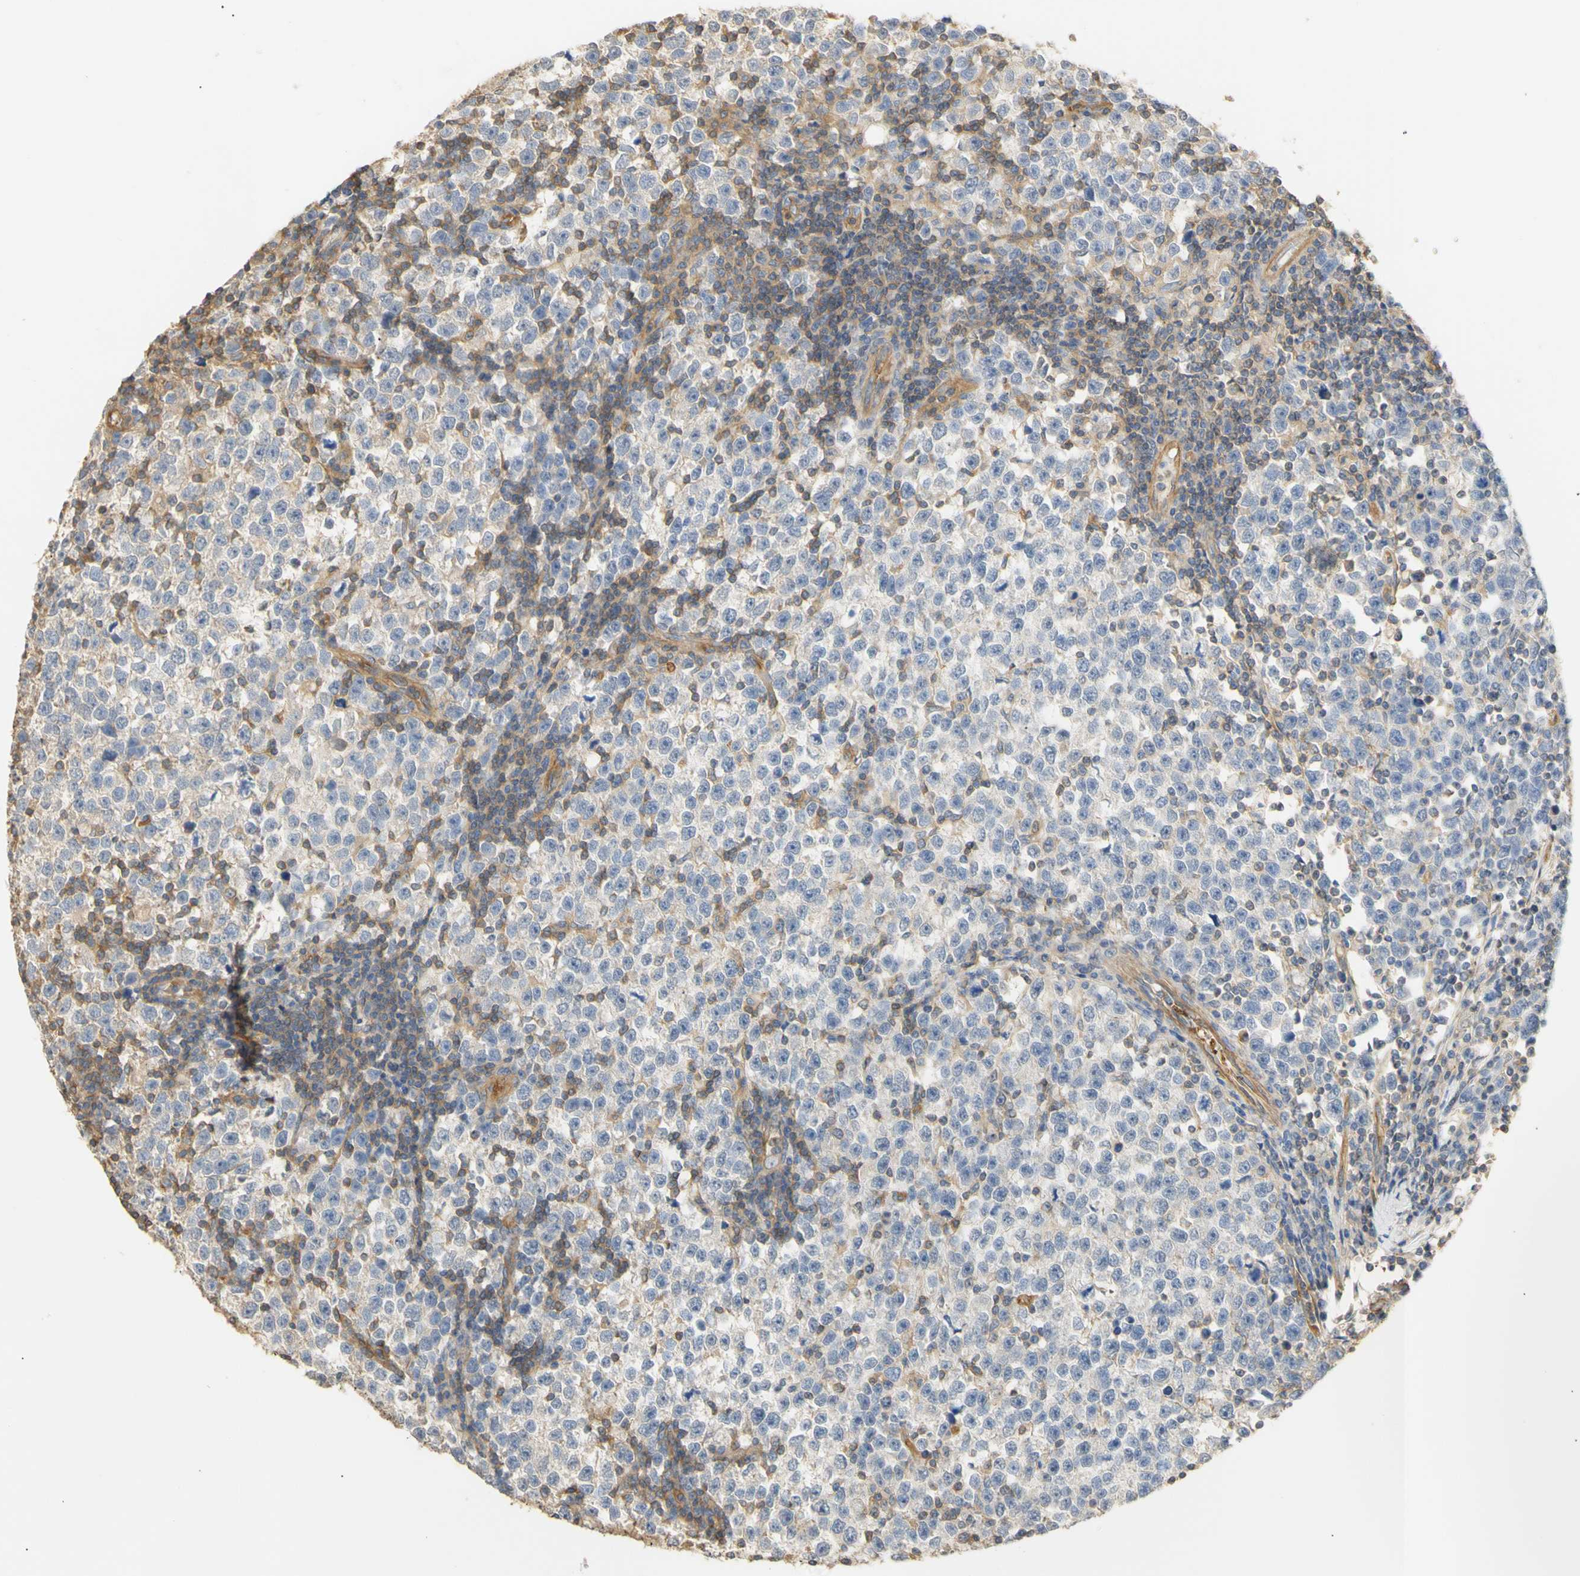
{"staining": {"intensity": "negative", "quantity": "none", "location": "none"}, "tissue": "testis cancer", "cell_type": "Tumor cells", "image_type": "cancer", "snomed": [{"axis": "morphology", "description": "Seminoma, NOS"}, {"axis": "topography", "description": "Testis"}], "caption": "Tumor cells are negative for protein expression in human seminoma (testis).", "gene": "KCNE4", "patient": {"sex": "male", "age": 43}}